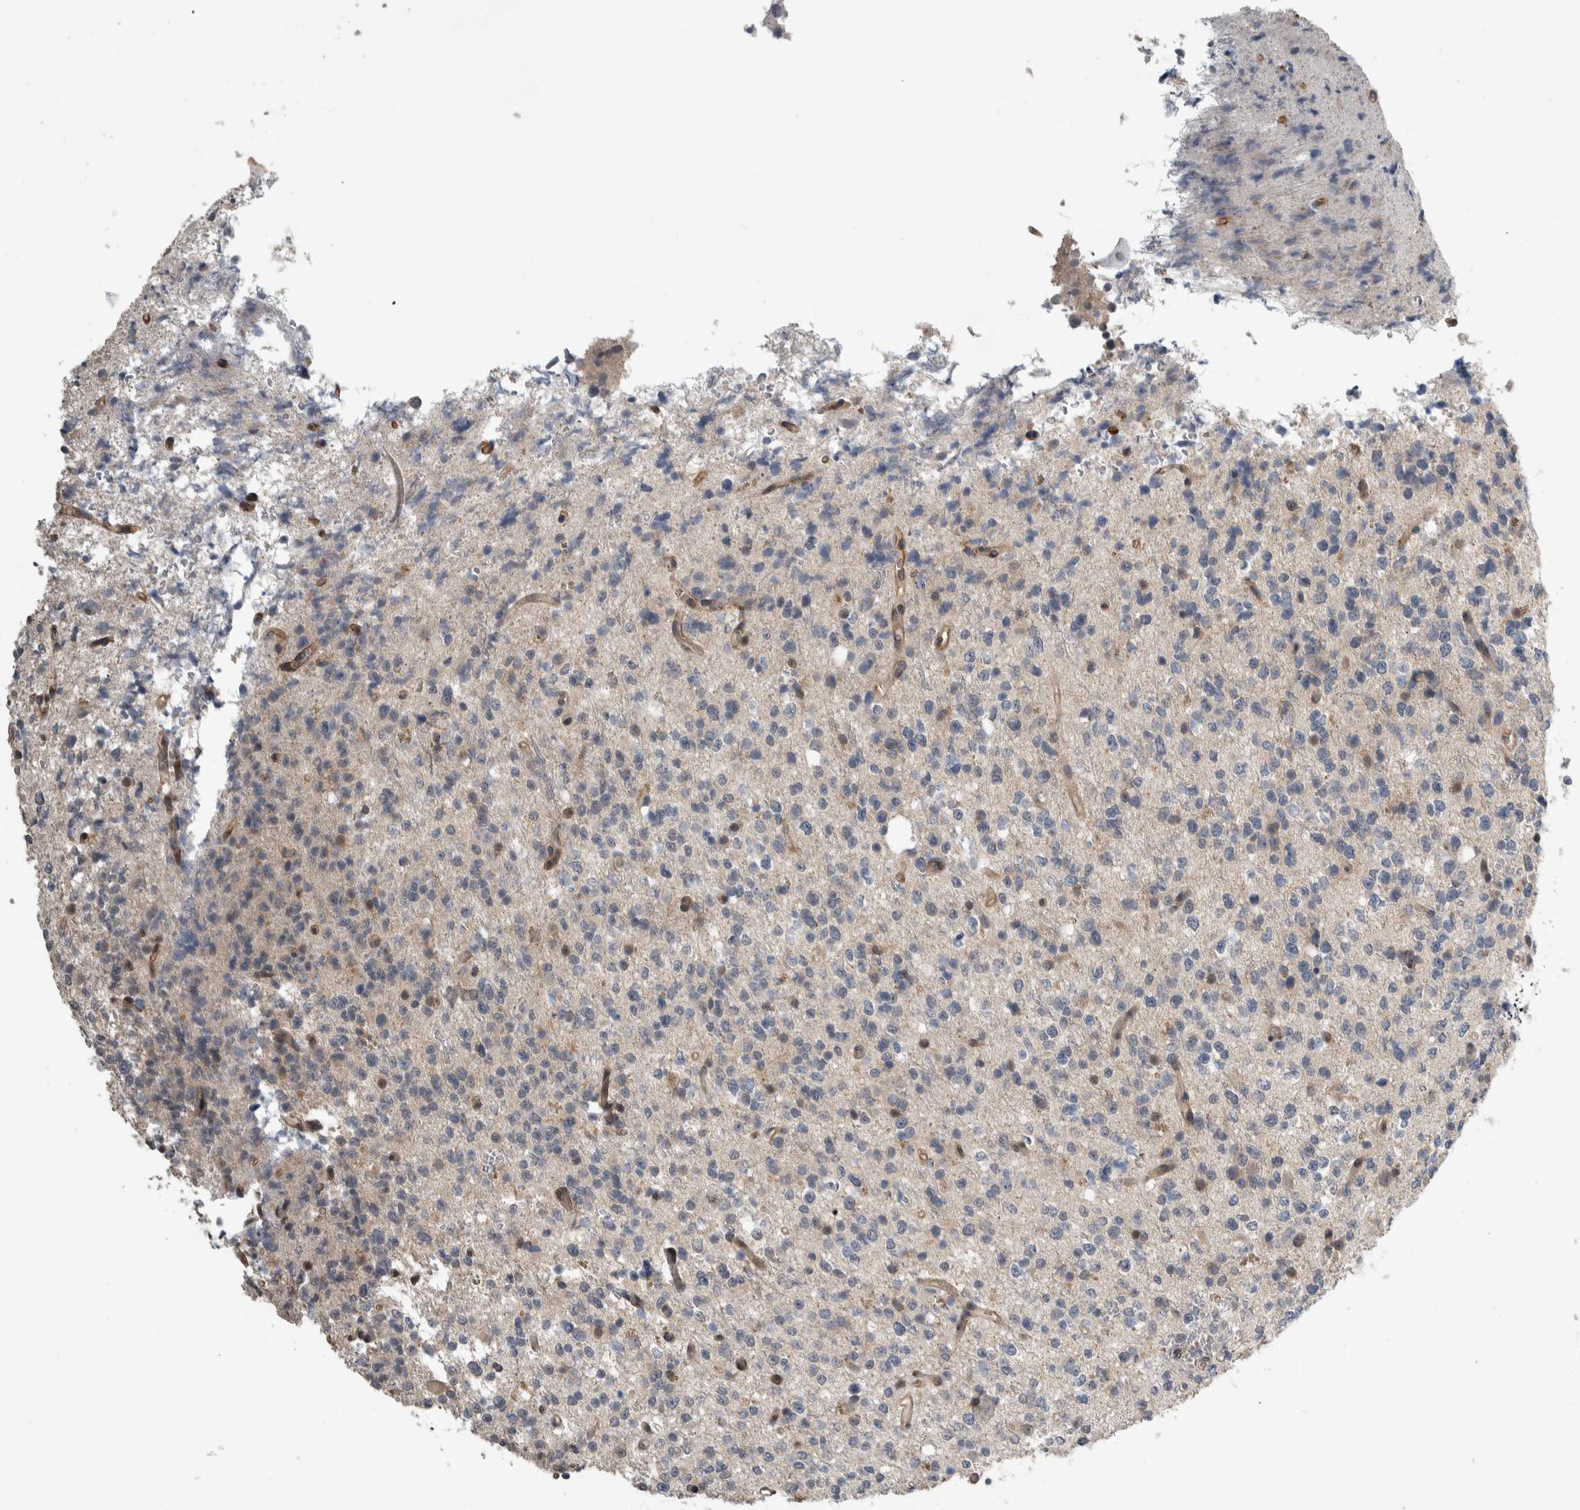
{"staining": {"intensity": "negative", "quantity": "none", "location": "none"}, "tissue": "glioma", "cell_type": "Tumor cells", "image_type": "cancer", "snomed": [{"axis": "morphology", "description": "Glioma, malignant, High grade"}, {"axis": "topography", "description": "Brain"}], "caption": "Tumor cells are negative for protein expression in human glioma.", "gene": "PRDM4", "patient": {"sex": "female", "age": 62}}